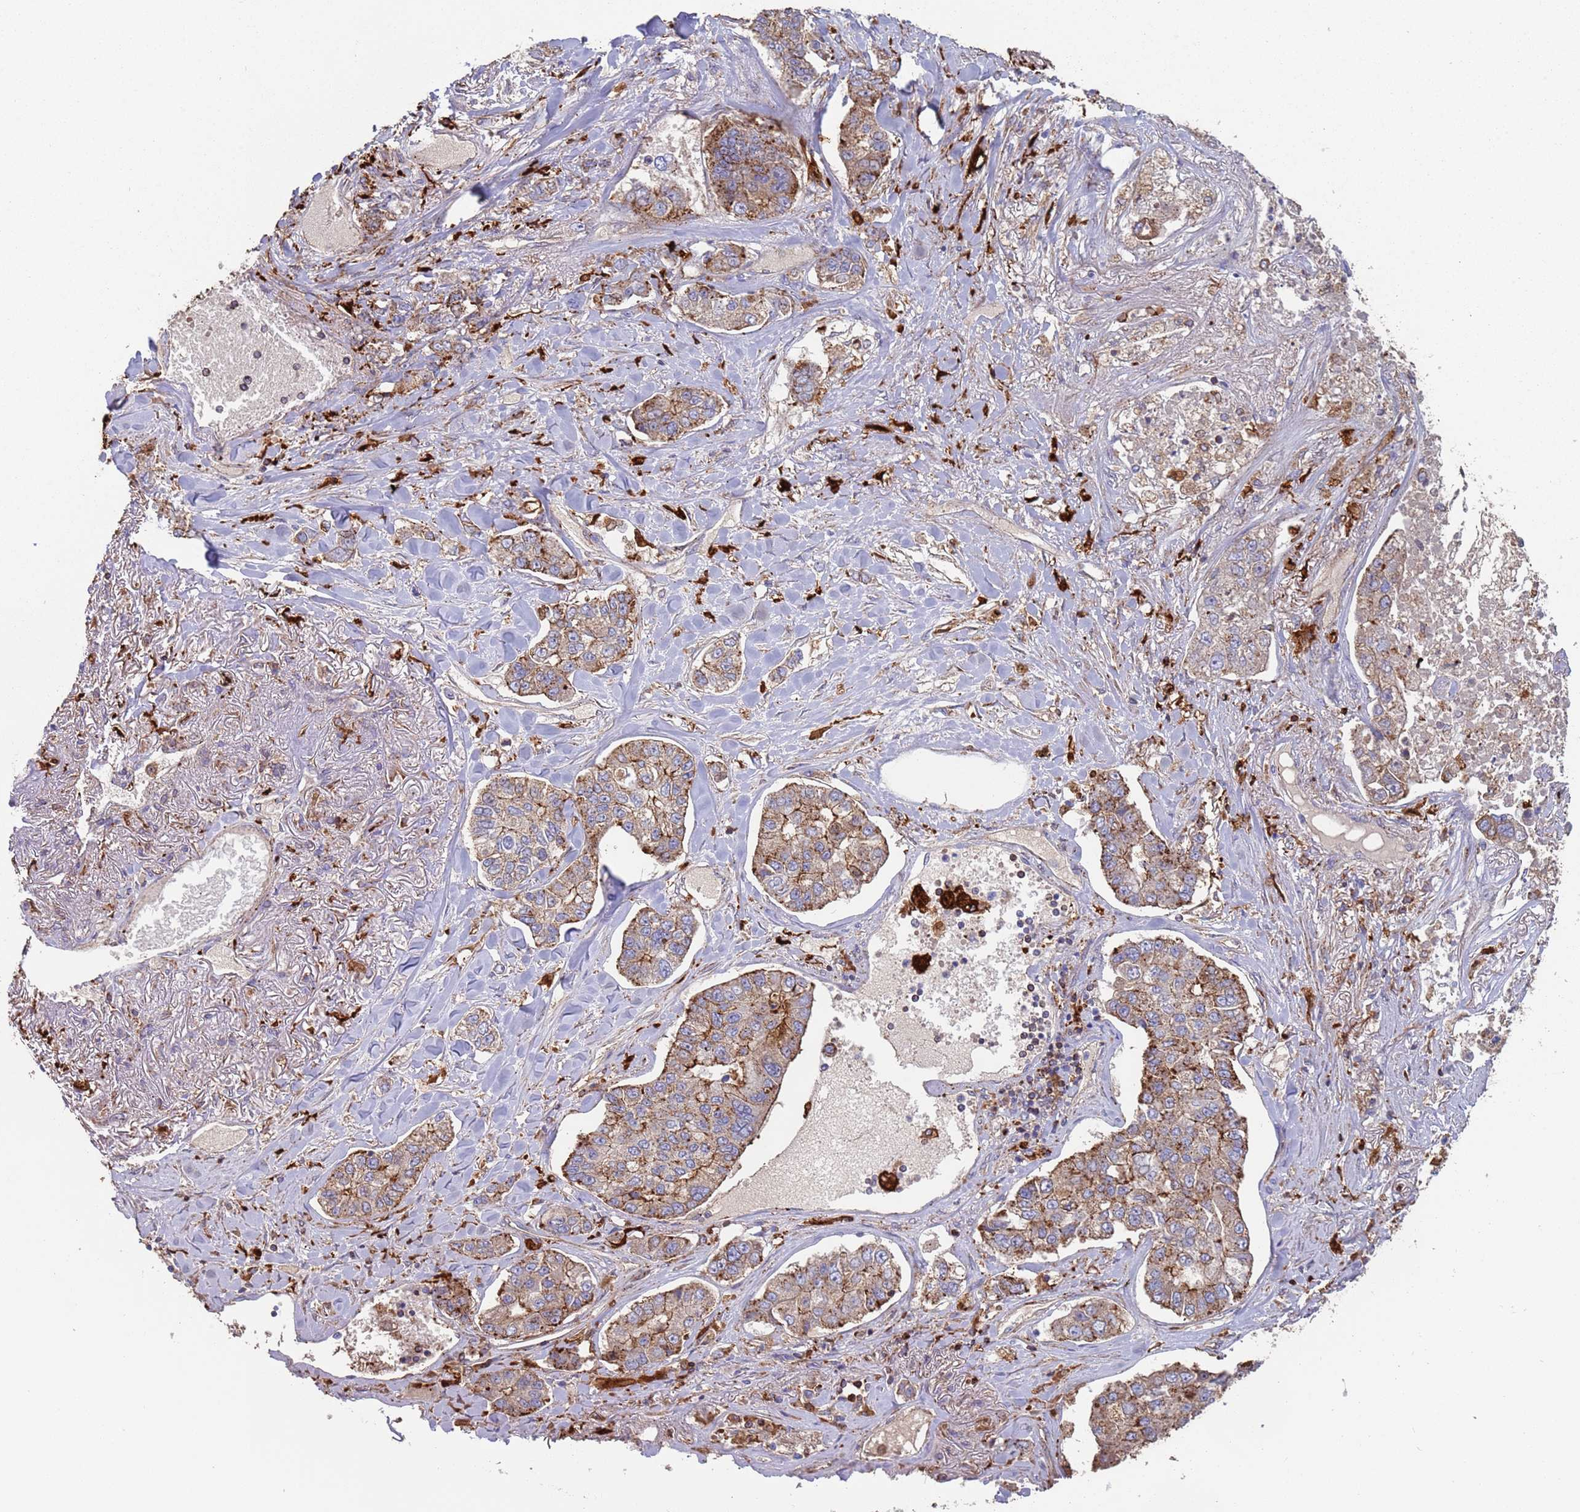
{"staining": {"intensity": "moderate", "quantity": ">75%", "location": "cytoplasmic/membranous"}, "tissue": "lung cancer", "cell_type": "Tumor cells", "image_type": "cancer", "snomed": [{"axis": "morphology", "description": "Adenocarcinoma, NOS"}, {"axis": "topography", "description": "Lung"}], "caption": "Moderate cytoplasmic/membranous expression is identified in approximately >75% of tumor cells in lung cancer.", "gene": "MALRD1", "patient": {"sex": "male", "age": 49}}